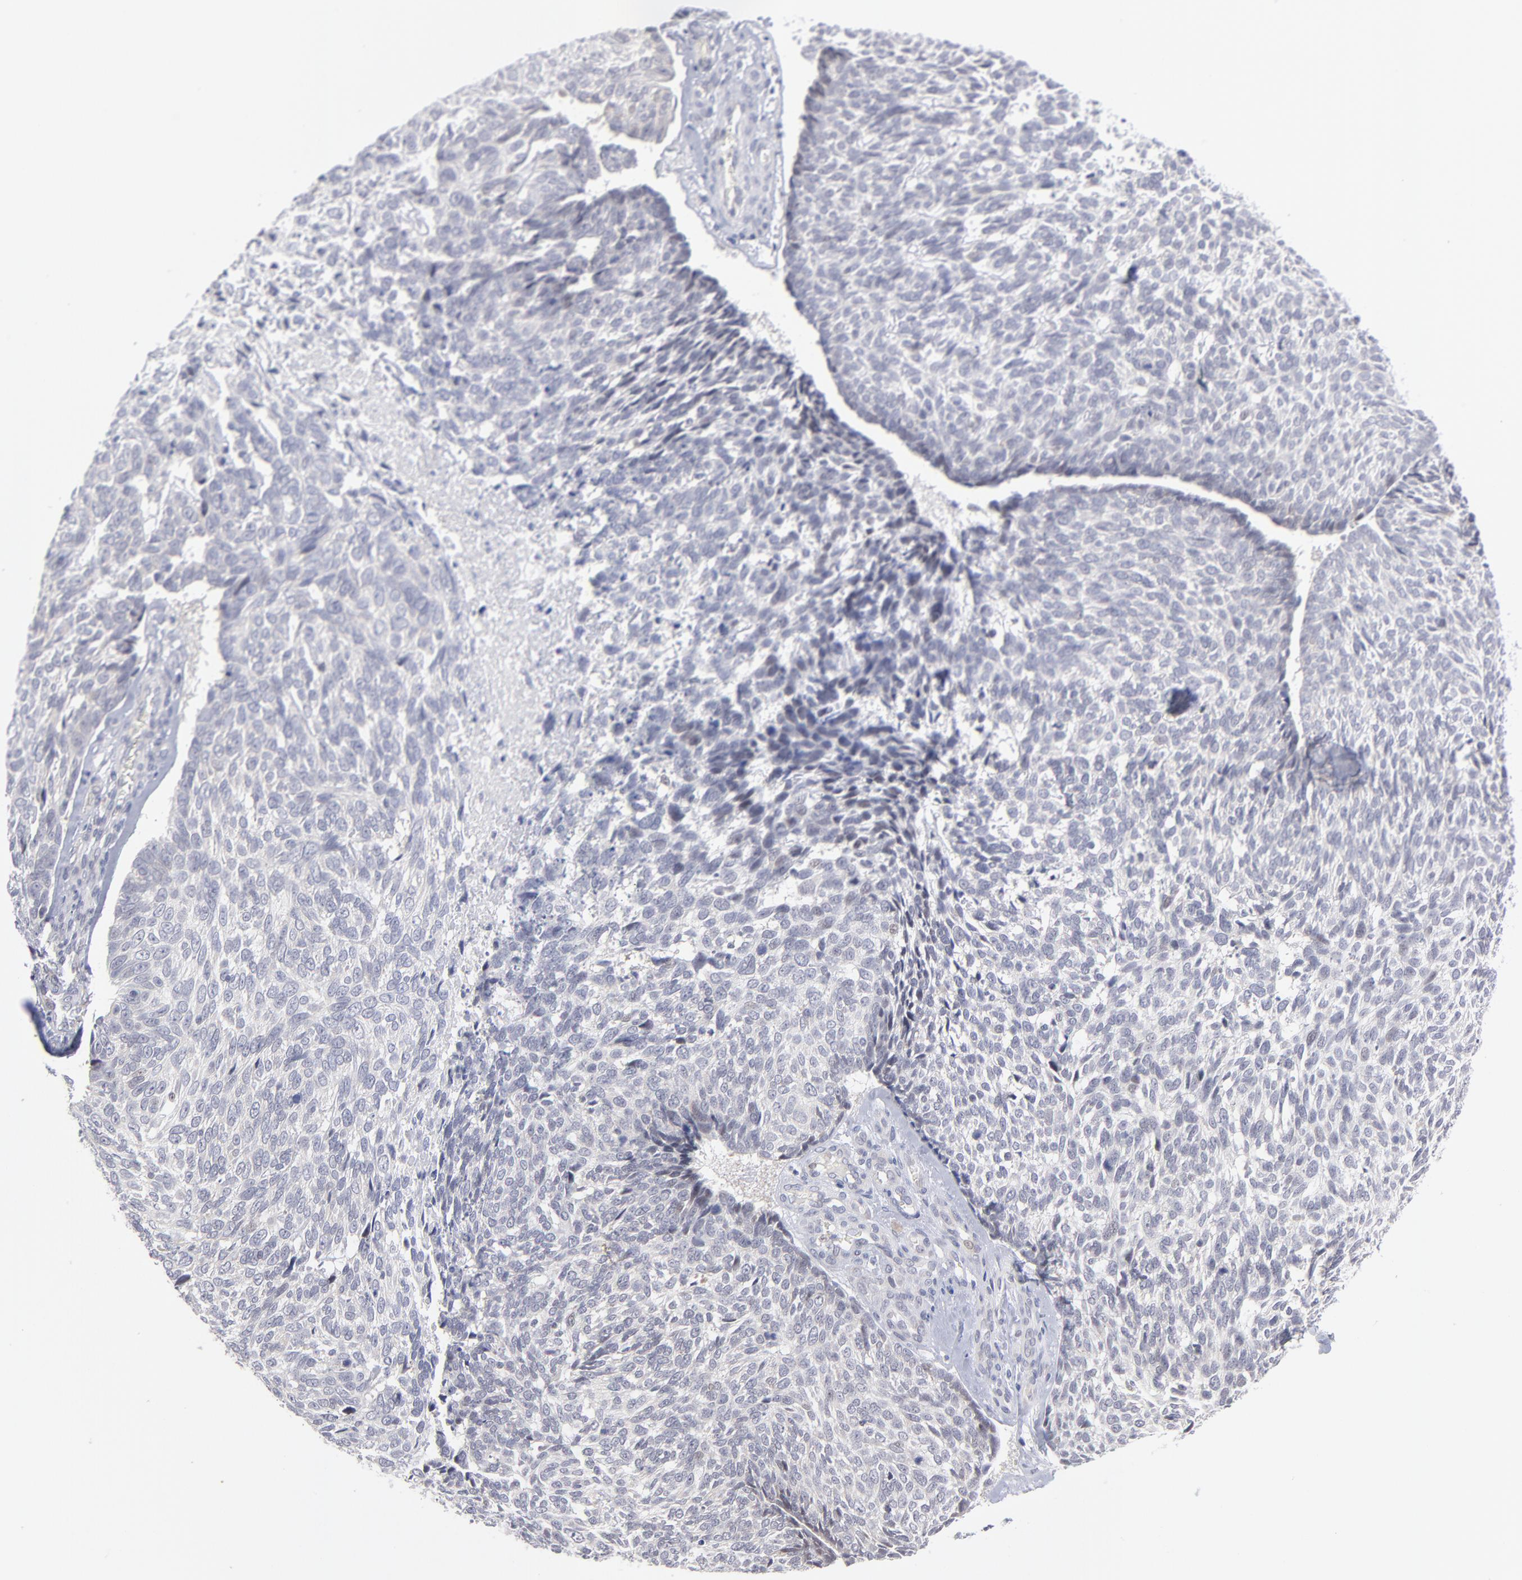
{"staining": {"intensity": "negative", "quantity": "none", "location": "none"}, "tissue": "skin cancer", "cell_type": "Tumor cells", "image_type": "cancer", "snomed": [{"axis": "morphology", "description": "Basal cell carcinoma"}, {"axis": "topography", "description": "Skin"}], "caption": "Basal cell carcinoma (skin) was stained to show a protein in brown. There is no significant positivity in tumor cells.", "gene": "RPS24", "patient": {"sex": "male", "age": 72}}